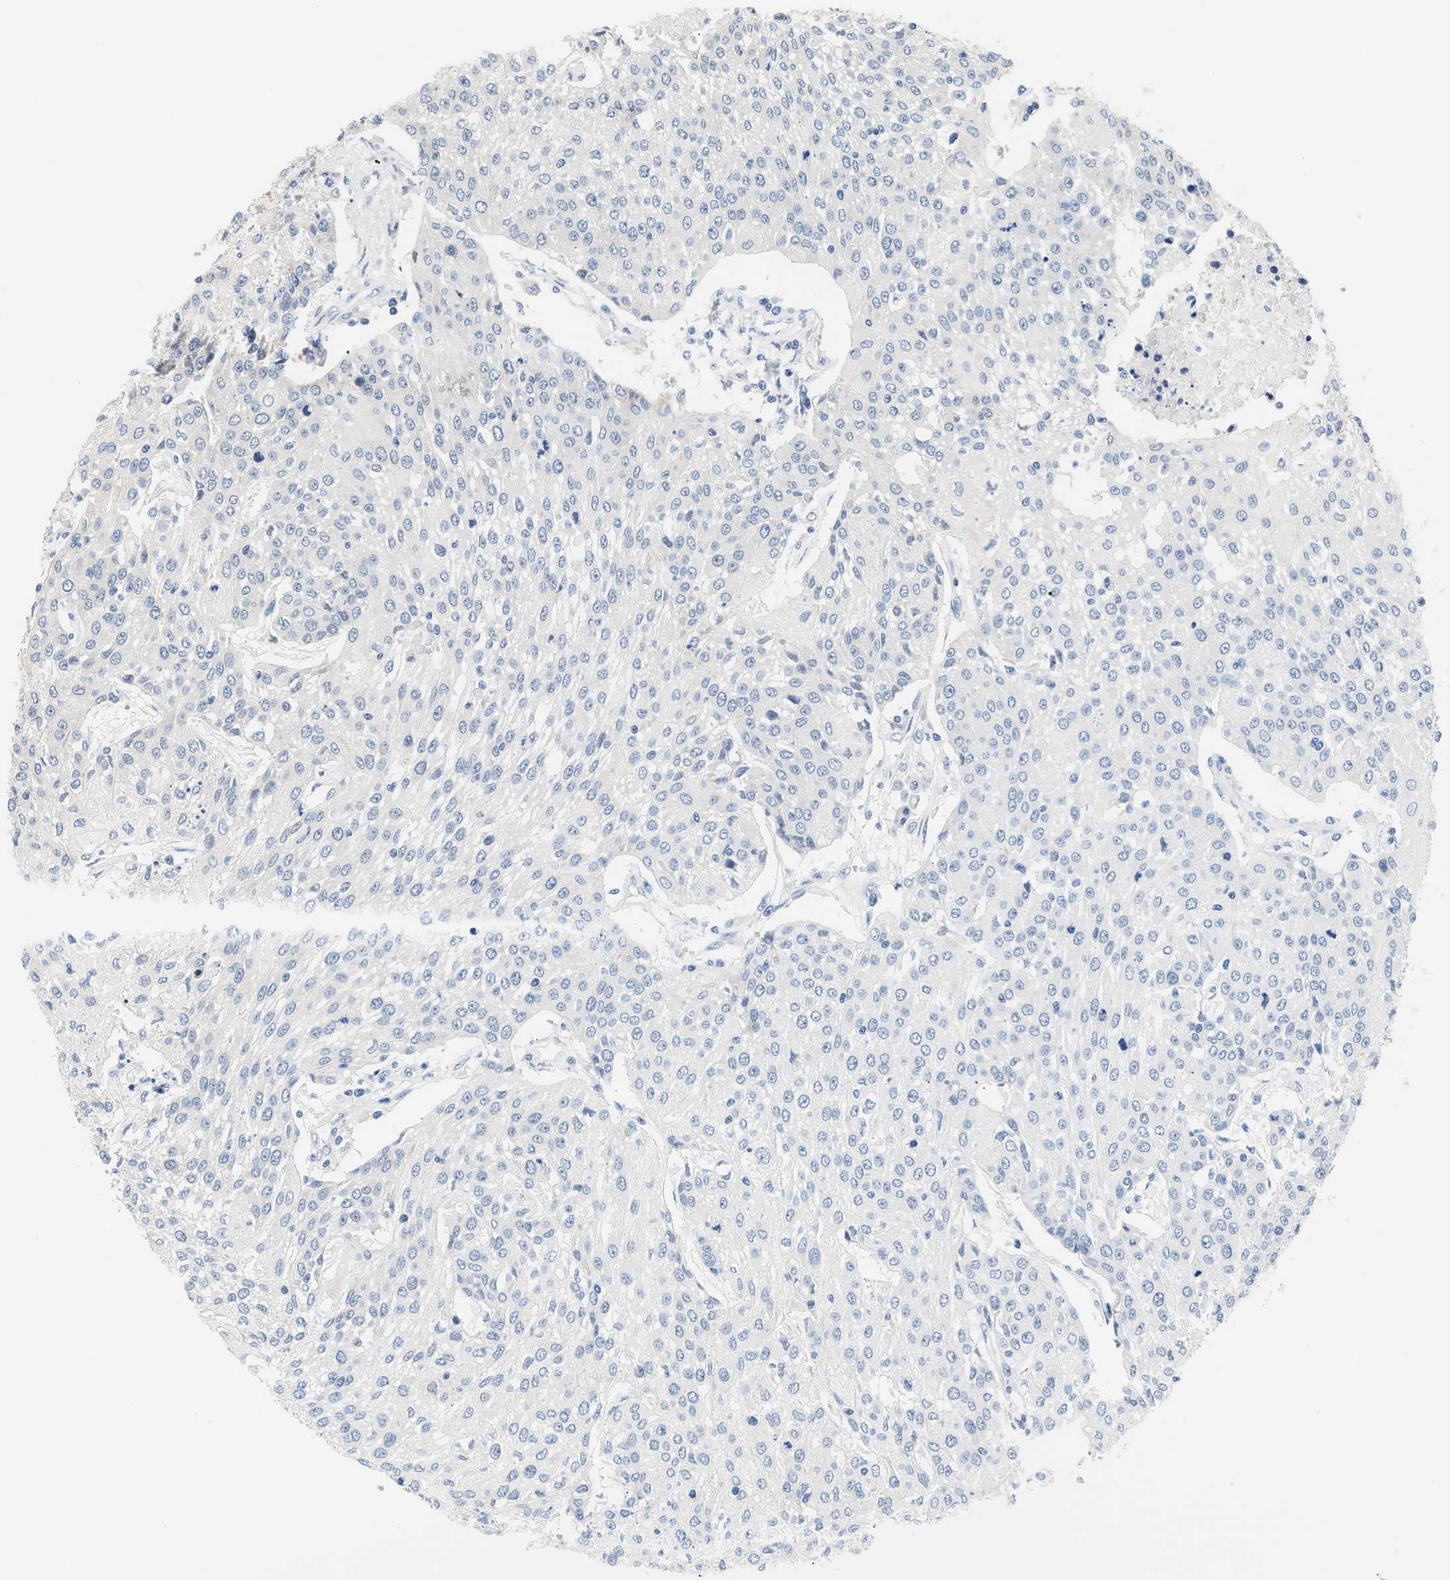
{"staining": {"intensity": "negative", "quantity": "none", "location": "none"}, "tissue": "urothelial cancer", "cell_type": "Tumor cells", "image_type": "cancer", "snomed": [{"axis": "morphology", "description": "Urothelial carcinoma, High grade"}, {"axis": "topography", "description": "Urinary bladder"}], "caption": "Tumor cells show no significant protein staining in high-grade urothelial carcinoma.", "gene": "TNIP2", "patient": {"sex": "female", "age": 85}}